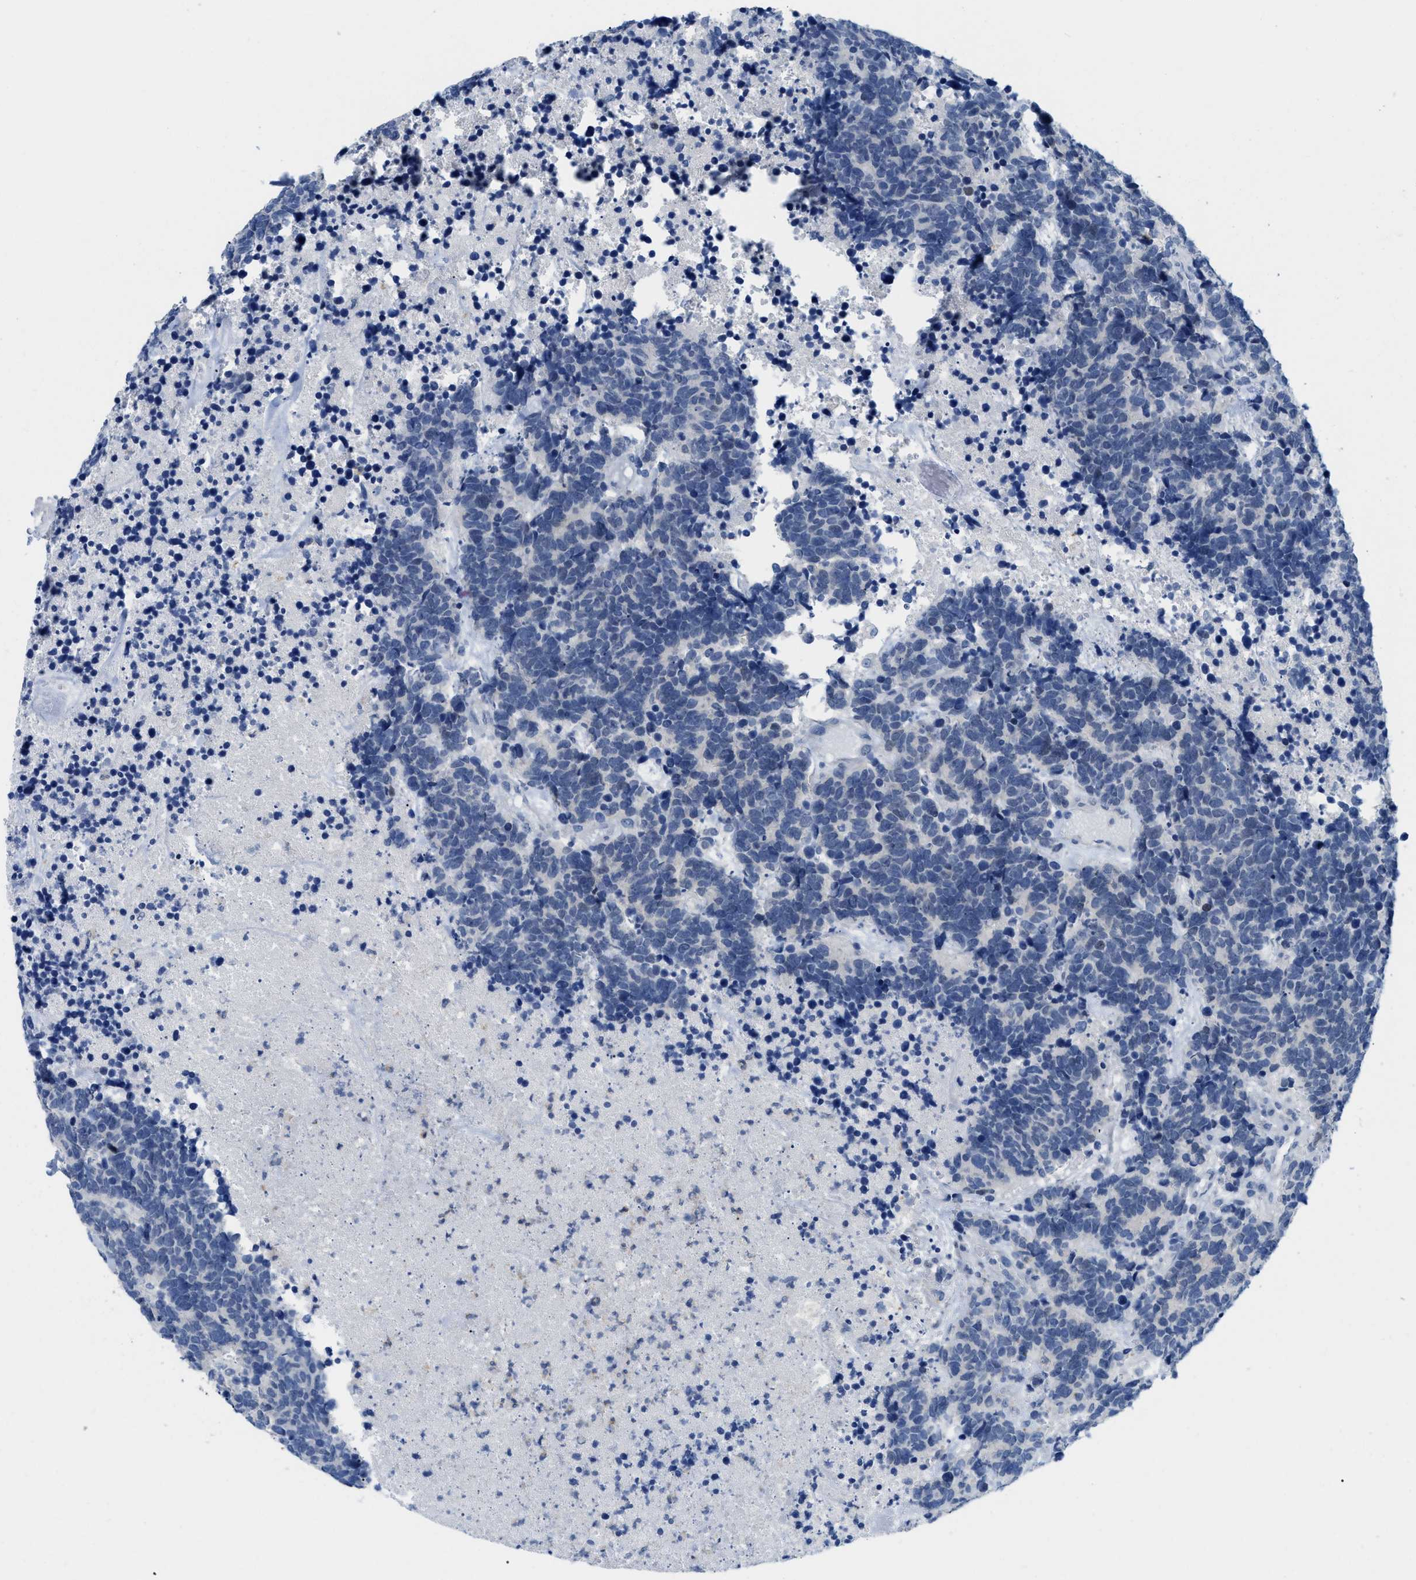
{"staining": {"intensity": "negative", "quantity": "none", "location": "none"}, "tissue": "carcinoid", "cell_type": "Tumor cells", "image_type": "cancer", "snomed": [{"axis": "morphology", "description": "Carcinoma, NOS"}, {"axis": "morphology", "description": "Carcinoid, malignant, NOS"}, {"axis": "topography", "description": "Urinary bladder"}], "caption": "Immunohistochemistry (IHC) micrograph of neoplastic tissue: human carcinoid stained with DAB exhibits no significant protein positivity in tumor cells. Nuclei are stained in blue.", "gene": "NFIX", "patient": {"sex": "male", "age": 57}}